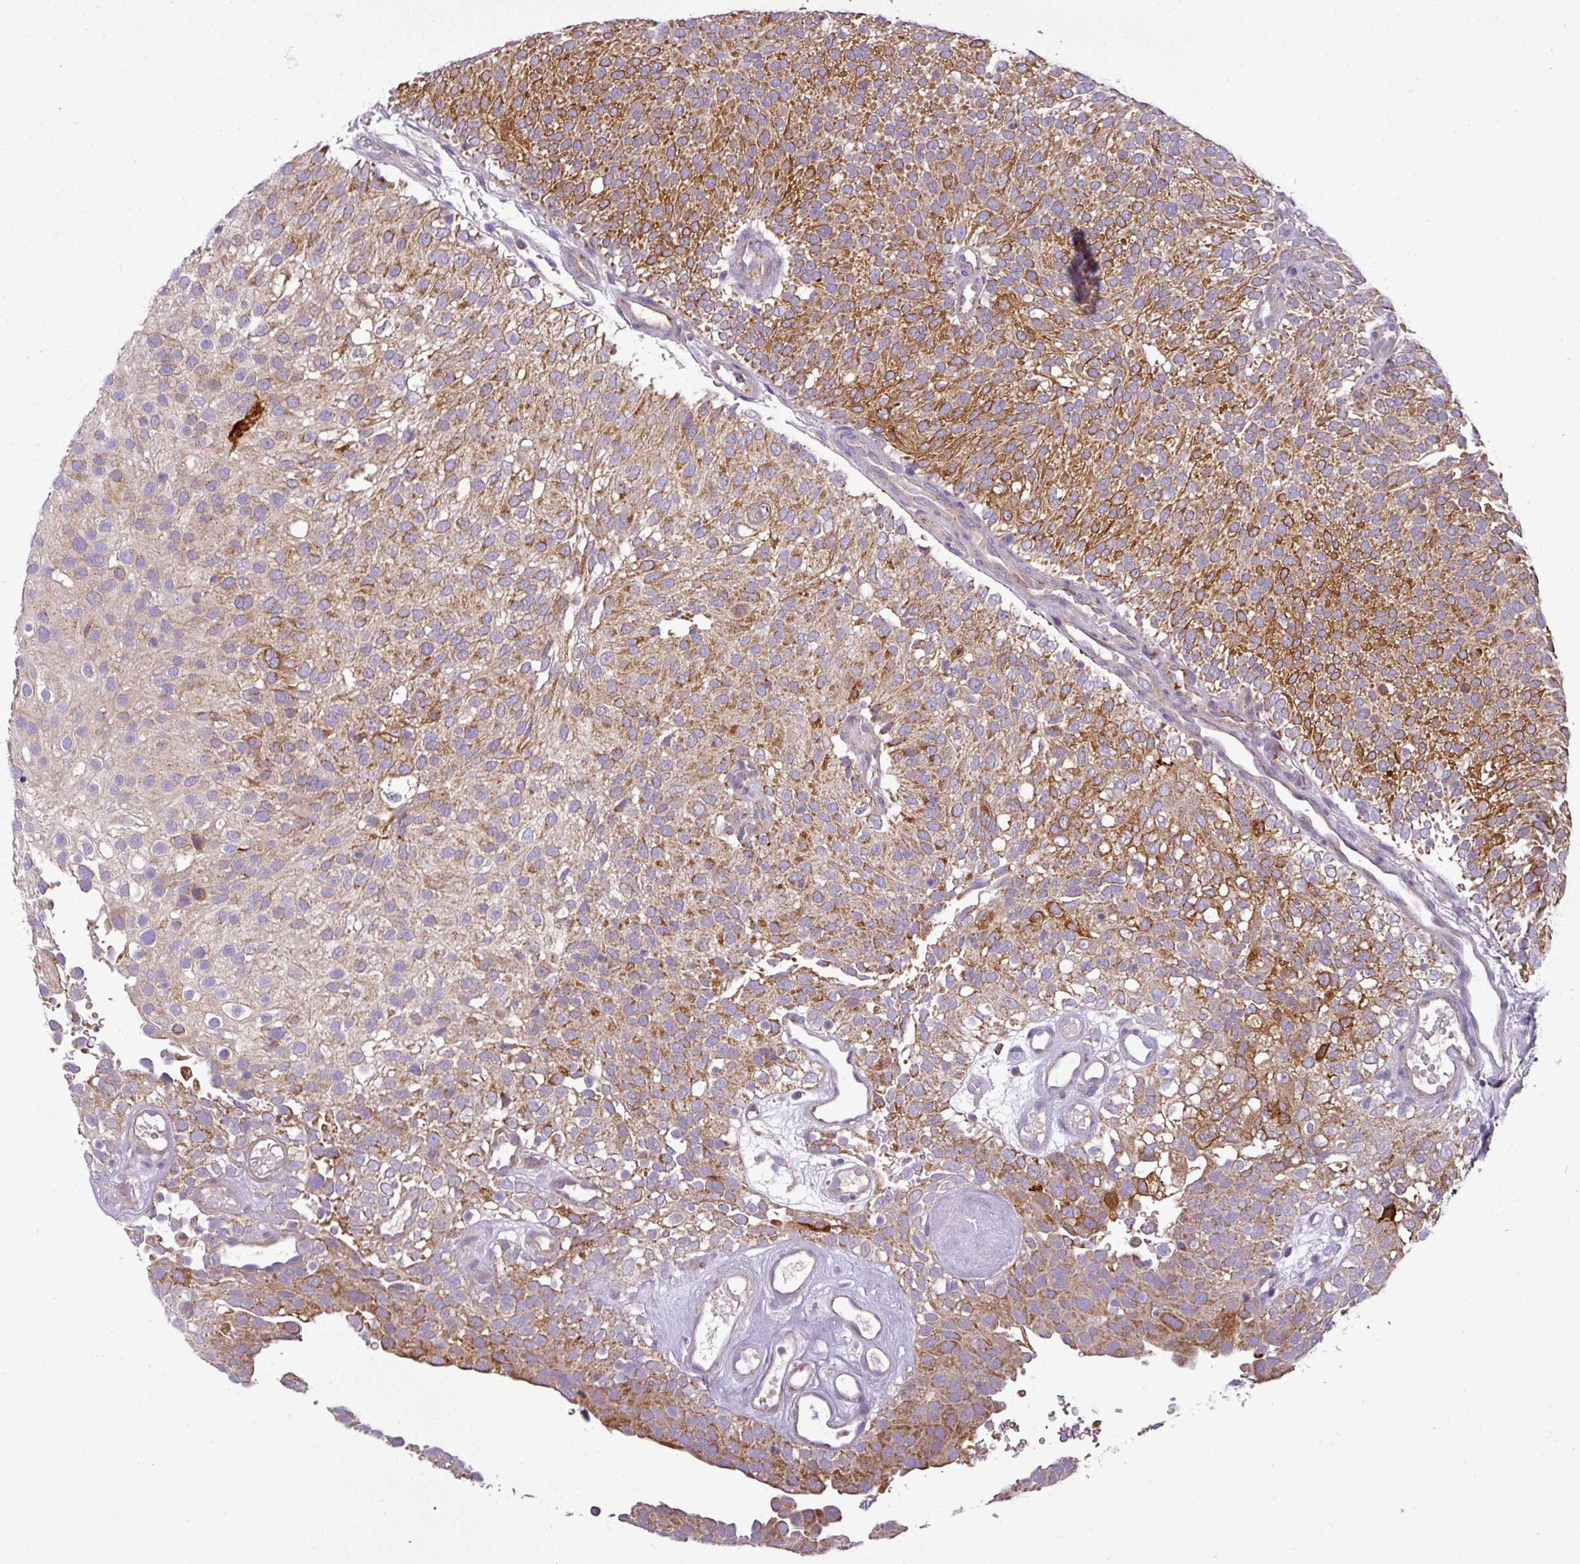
{"staining": {"intensity": "moderate", "quantity": "25%-75%", "location": "cytoplasmic/membranous"}, "tissue": "urothelial cancer", "cell_type": "Tumor cells", "image_type": "cancer", "snomed": [{"axis": "morphology", "description": "Urothelial carcinoma, Low grade"}, {"axis": "topography", "description": "Urinary bladder"}], "caption": "Protein analysis of urothelial cancer tissue demonstrates moderate cytoplasmic/membranous staining in about 25%-75% of tumor cells.", "gene": "PNMA6A", "patient": {"sex": "male", "age": 78}}